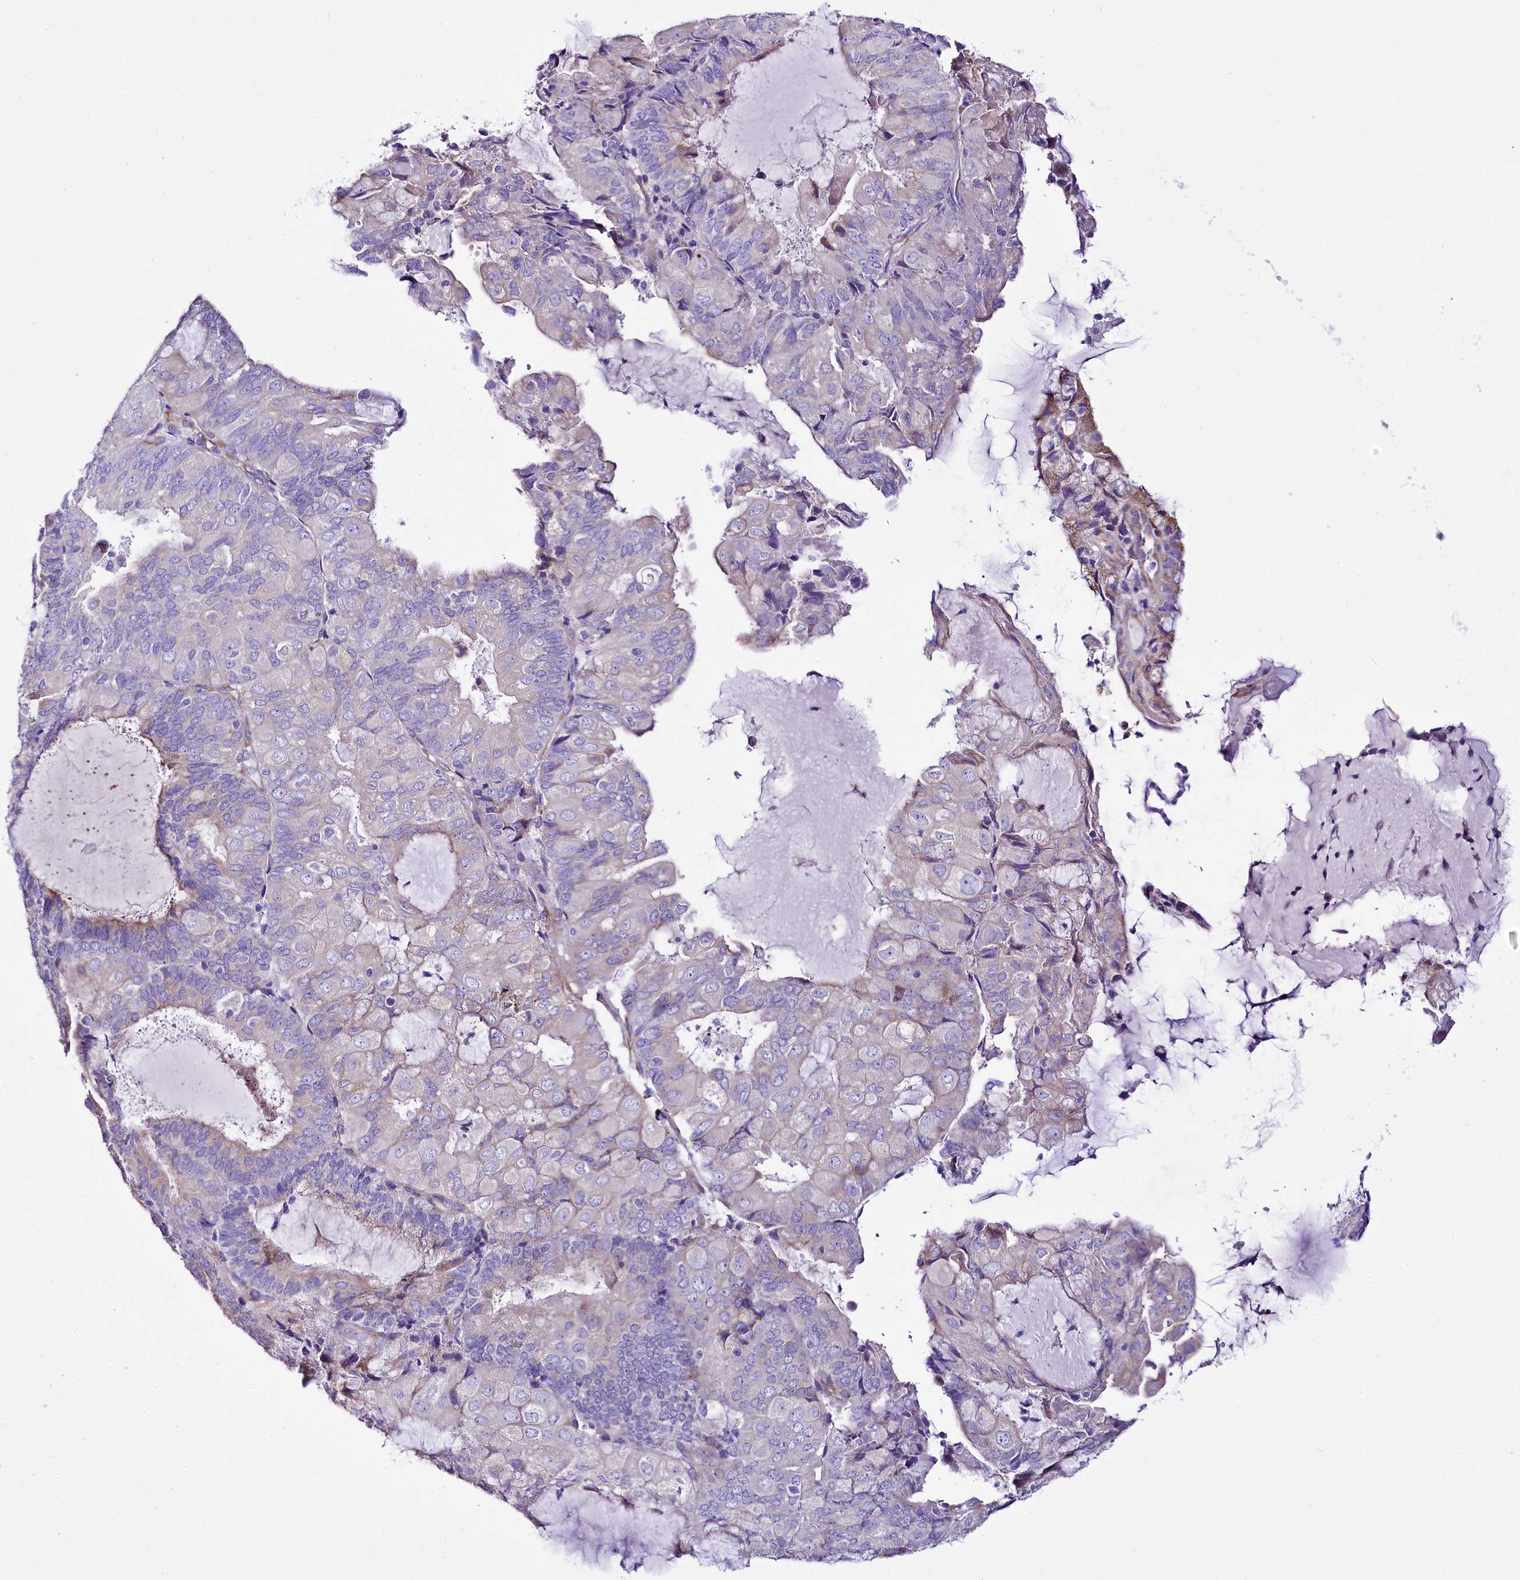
{"staining": {"intensity": "negative", "quantity": "none", "location": "none"}, "tissue": "endometrial cancer", "cell_type": "Tumor cells", "image_type": "cancer", "snomed": [{"axis": "morphology", "description": "Adenocarcinoma, NOS"}, {"axis": "topography", "description": "Endometrium"}], "caption": "Protein analysis of endometrial cancer (adenocarcinoma) displays no significant expression in tumor cells.", "gene": "A2ML1", "patient": {"sex": "female", "age": 81}}